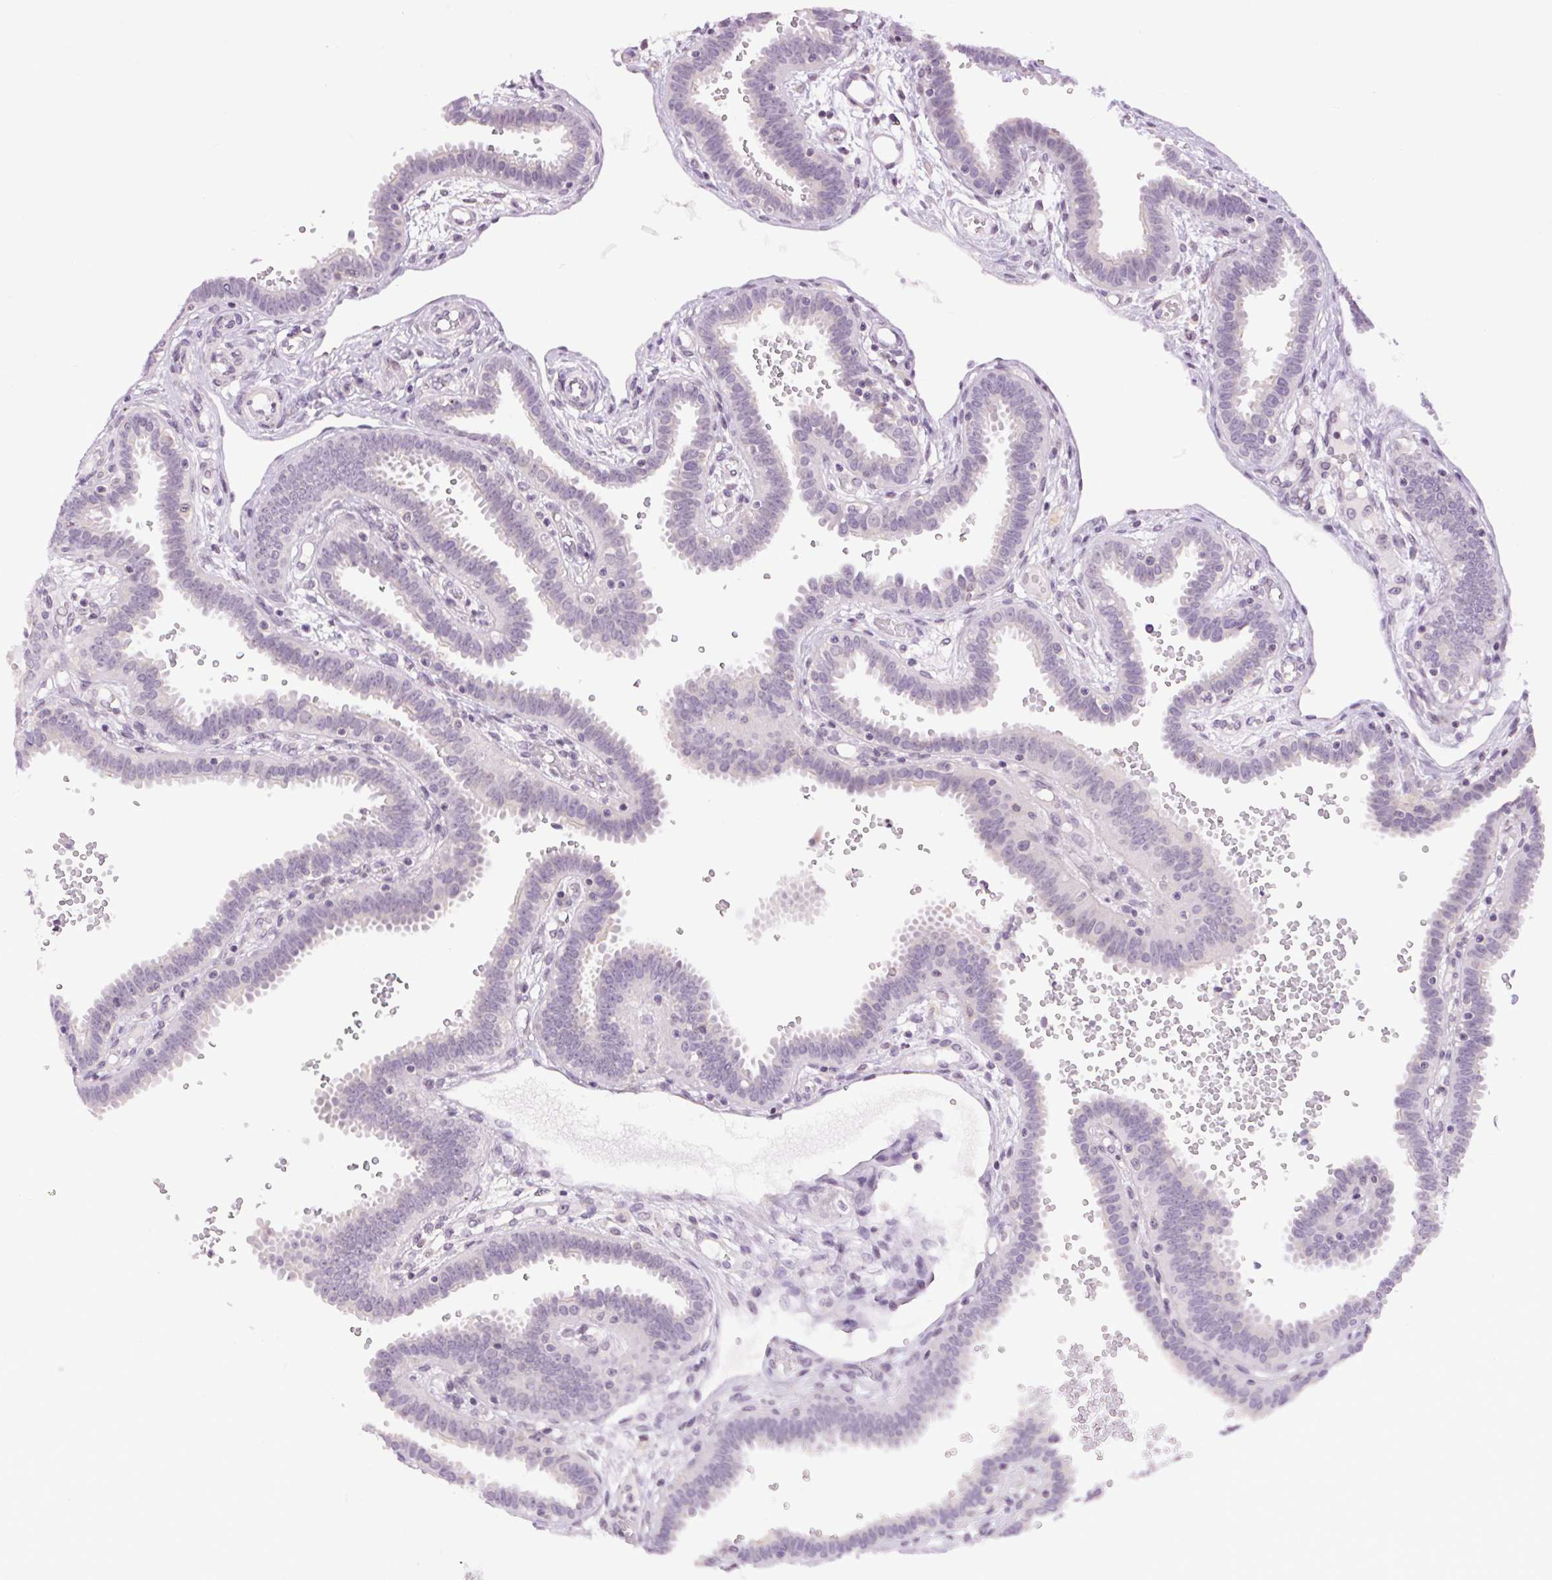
{"staining": {"intensity": "negative", "quantity": "none", "location": "none"}, "tissue": "fallopian tube", "cell_type": "Glandular cells", "image_type": "normal", "snomed": [{"axis": "morphology", "description": "Normal tissue, NOS"}, {"axis": "topography", "description": "Fallopian tube"}], "caption": "The IHC micrograph has no significant expression in glandular cells of fallopian tube. (DAB (3,3'-diaminobenzidine) immunohistochemistry visualized using brightfield microscopy, high magnification).", "gene": "SMIM13", "patient": {"sex": "female", "age": 37}}